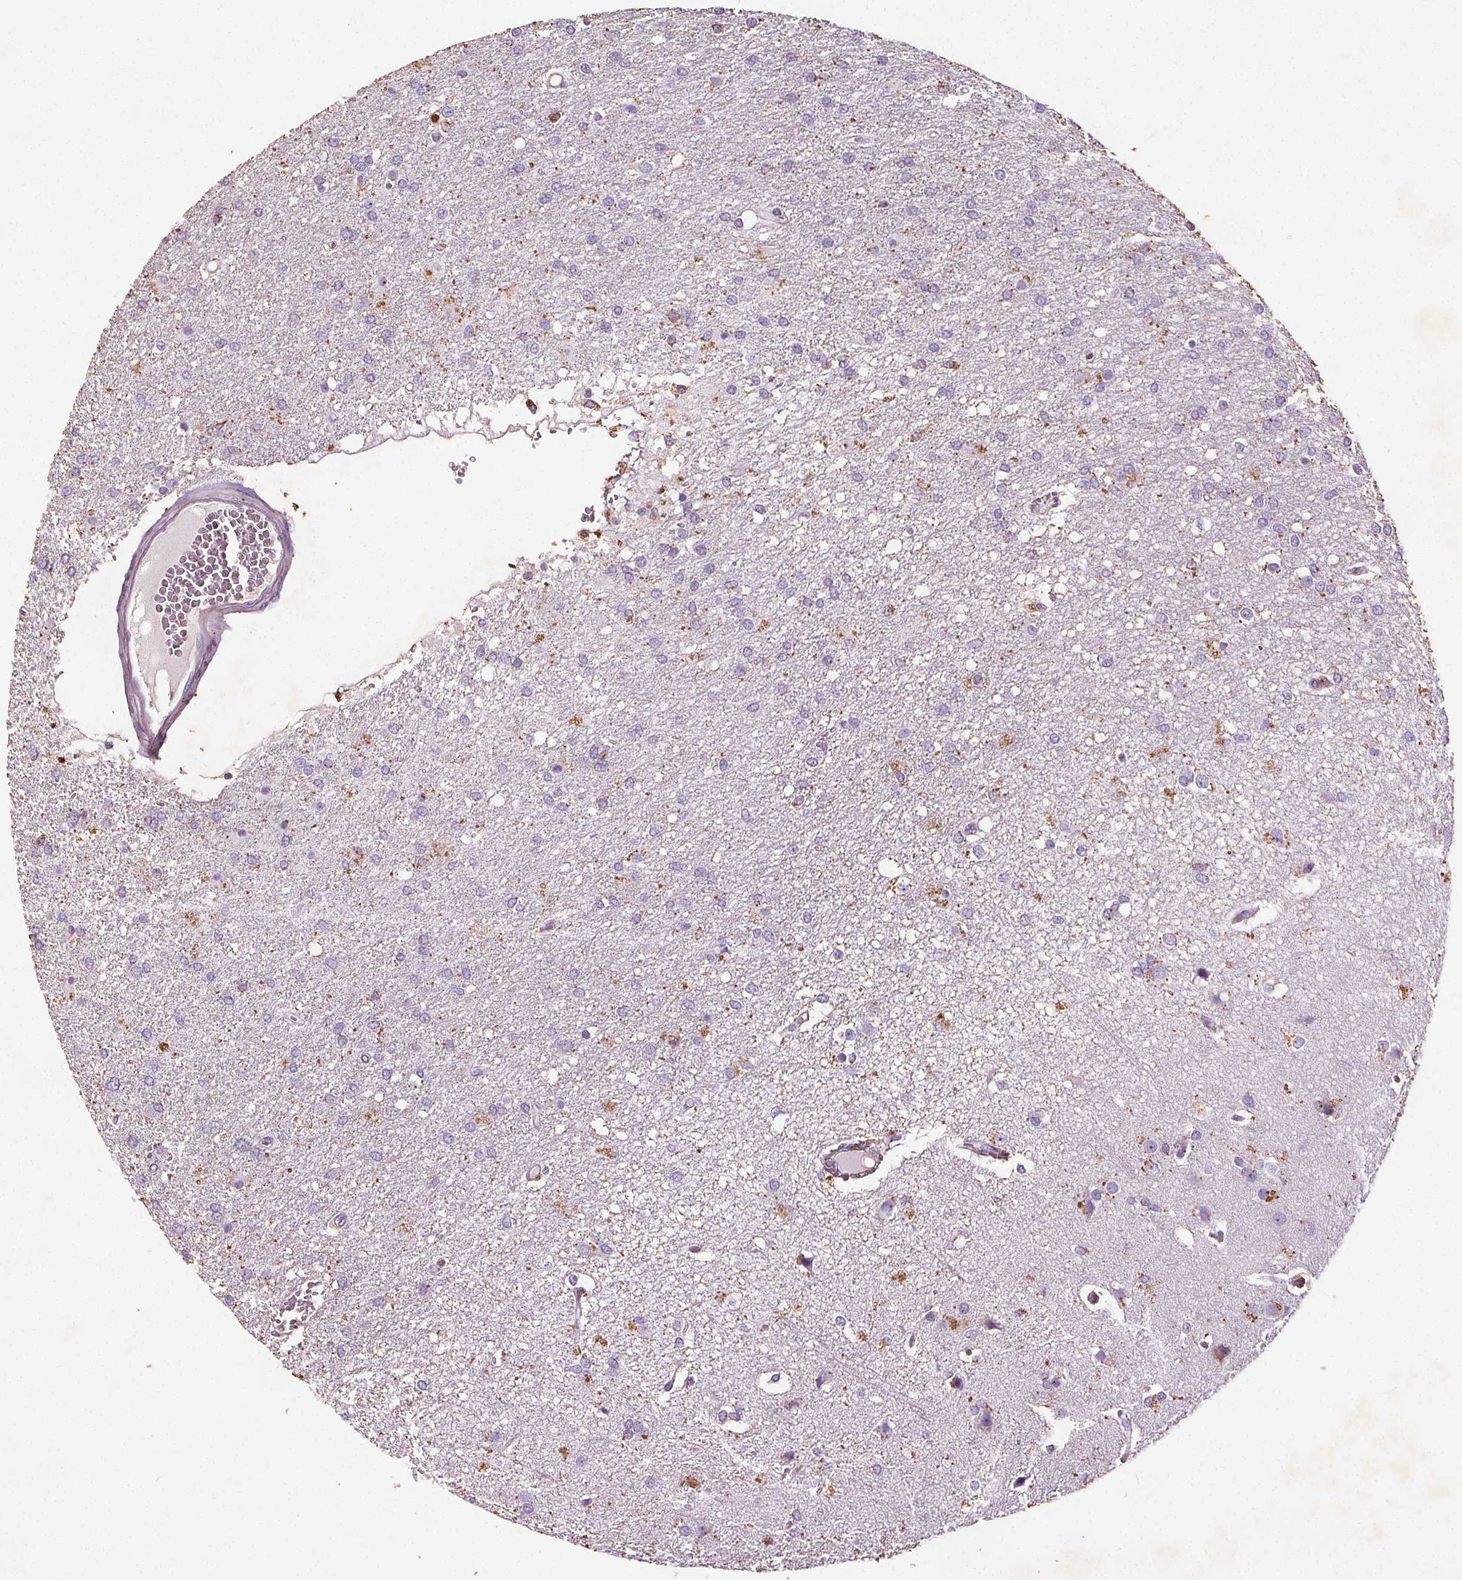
{"staining": {"intensity": "negative", "quantity": "none", "location": "none"}, "tissue": "glioma", "cell_type": "Tumor cells", "image_type": "cancer", "snomed": [{"axis": "morphology", "description": "Glioma, malignant, High grade"}, {"axis": "topography", "description": "Brain"}], "caption": "Glioma stained for a protein using IHC displays no staining tumor cells.", "gene": "C19orf84", "patient": {"sex": "female", "age": 61}}